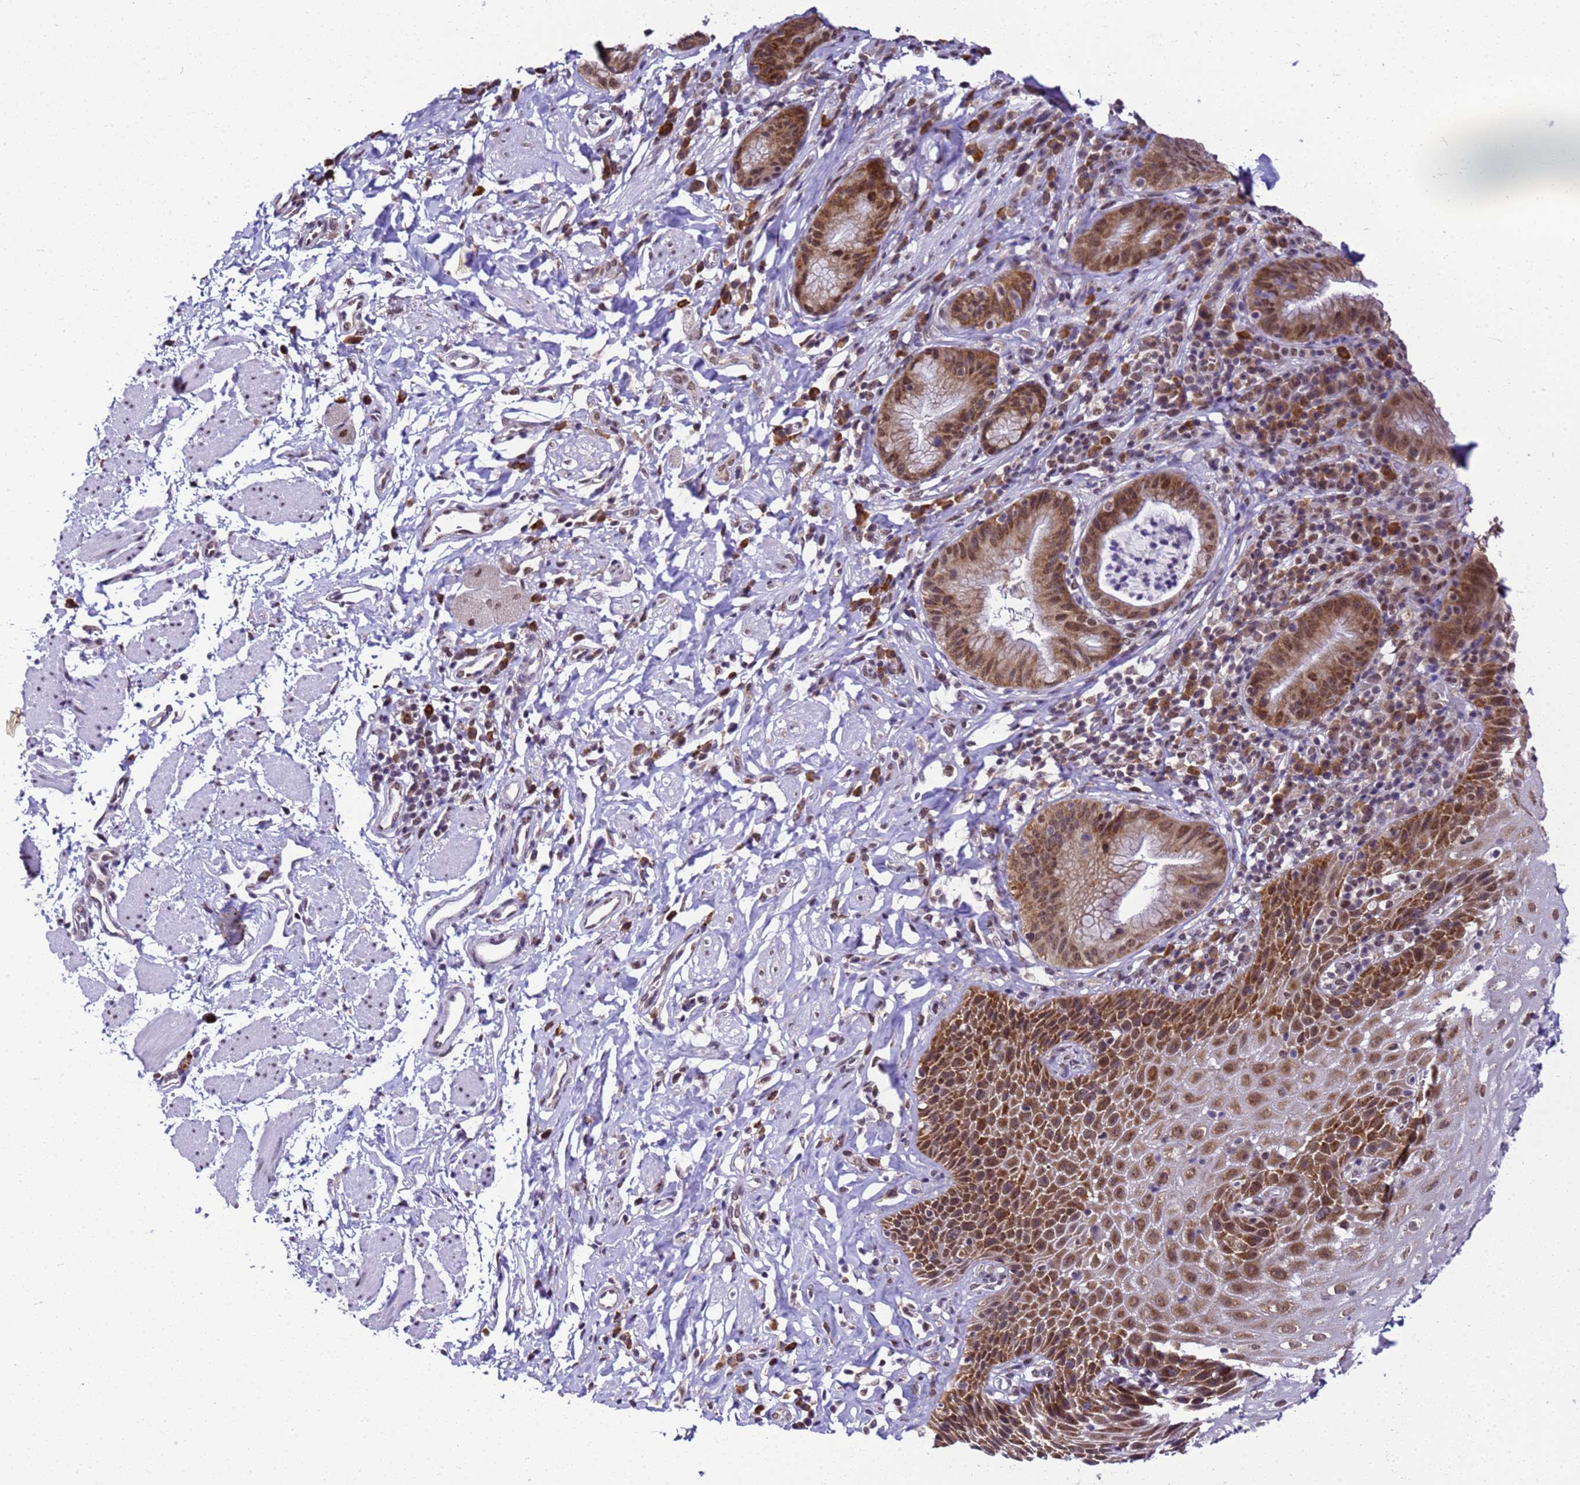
{"staining": {"intensity": "moderate", "quantity": ">75%", "location": "cytoplasmic/membranous,nuclear"}, "tissue": "esophagus", "cell_type": "Squamous epithelial cells", "image_type": "normal", "snomed": [{"axis": "morphology", "description": "Normal tissue, NOS"}, {"axis": "topography", "description": "Esophagus"}], "caption": "A brown stain shows moderate cytoplasmic/membranous,nuclear expression of a protein in squamous epithelial cells of benign esophagus.", "gene": "SMN1", "patient": {"sex": "female", "age": 61}}